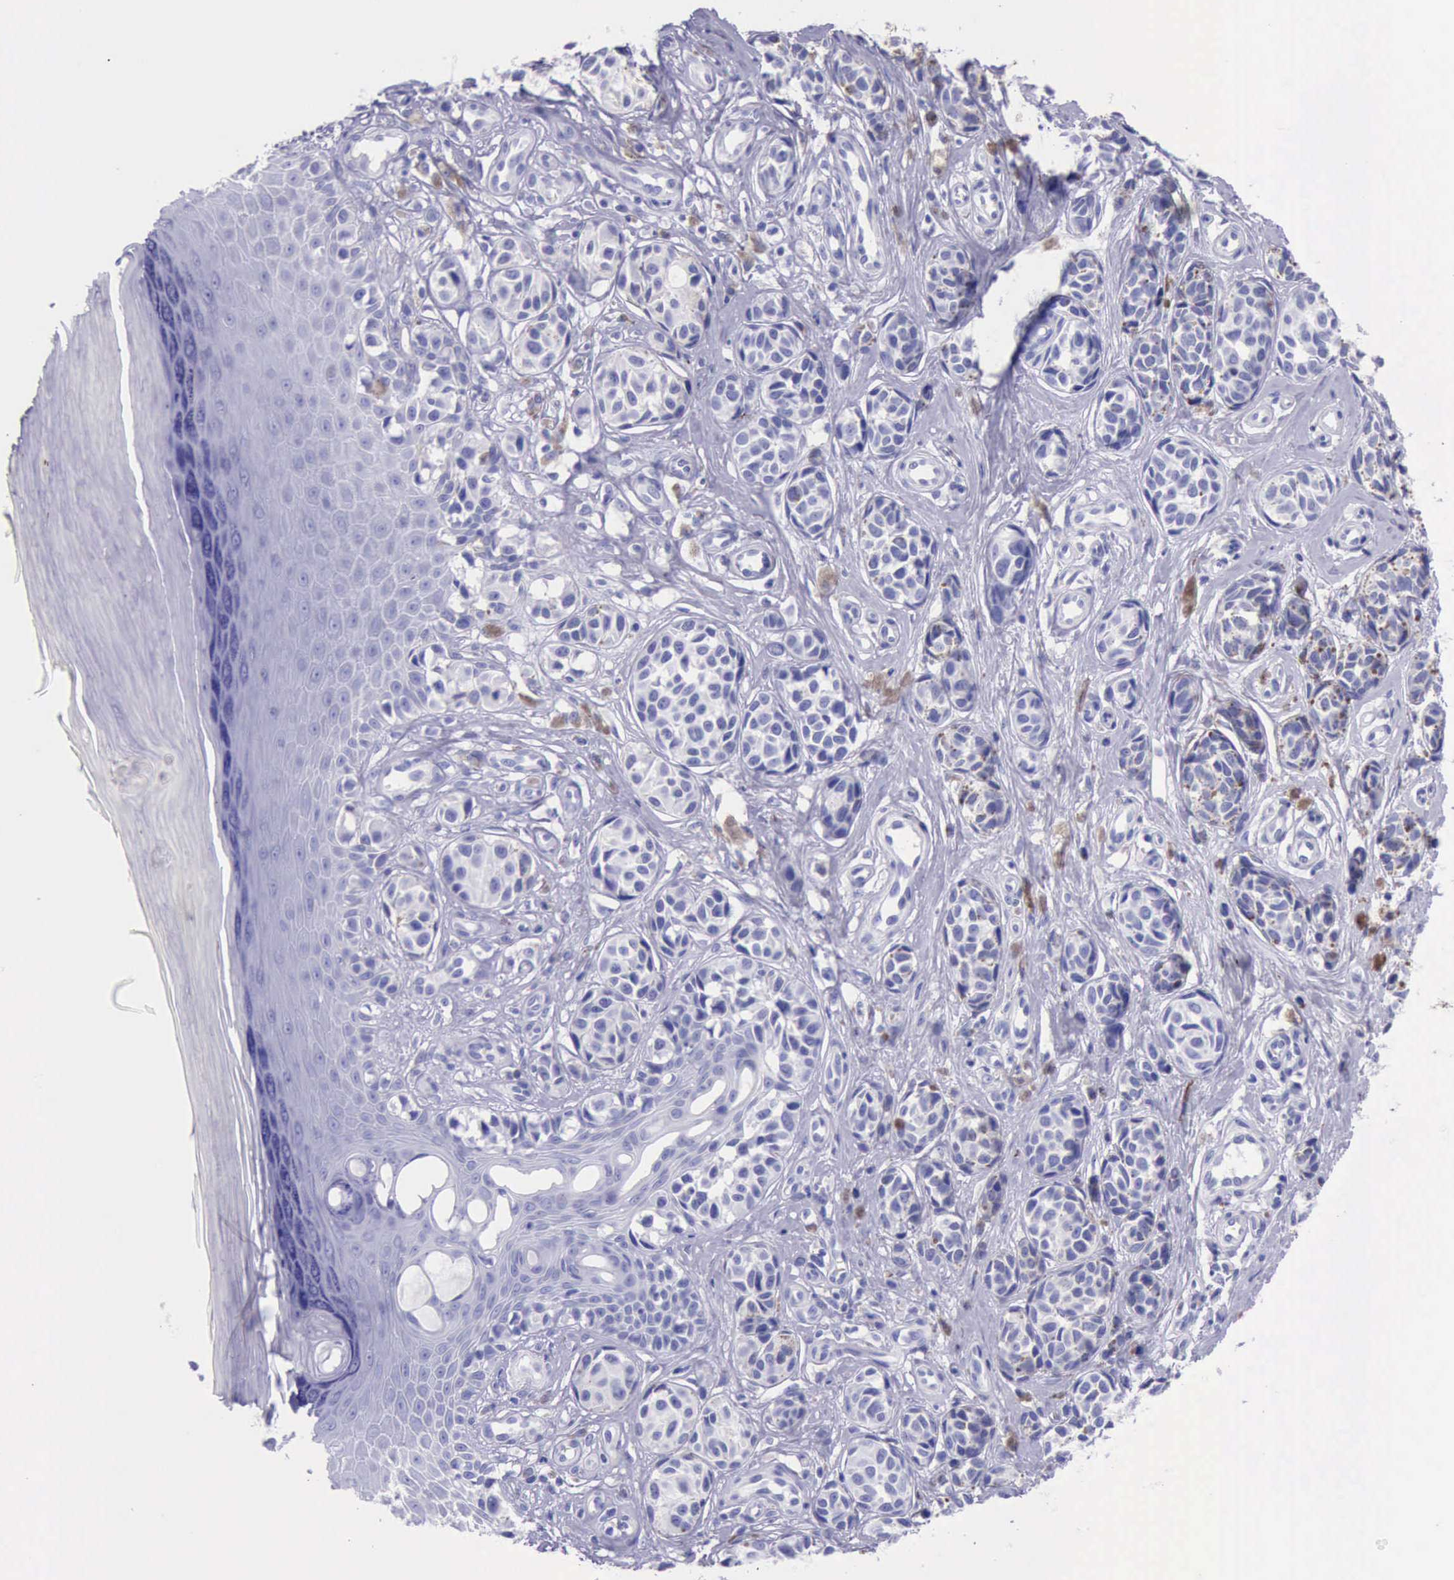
{"staining": {"intensity": "negative", "quantity": "none", "location": "none"}, "tissue": "melanoma", "cell_type": "Tumor cells", "image_type": "cancer", "snomed": [{"axis": "morphology", "description": "Malignant melanoma, NOS"}, {"axis": "topography", "description": "Skin"}], "caption": "Tumor cells are negative for protein expression in human melanoma.", "gene": "KRT8", "patient": {"sex": "male", "age": 79}}